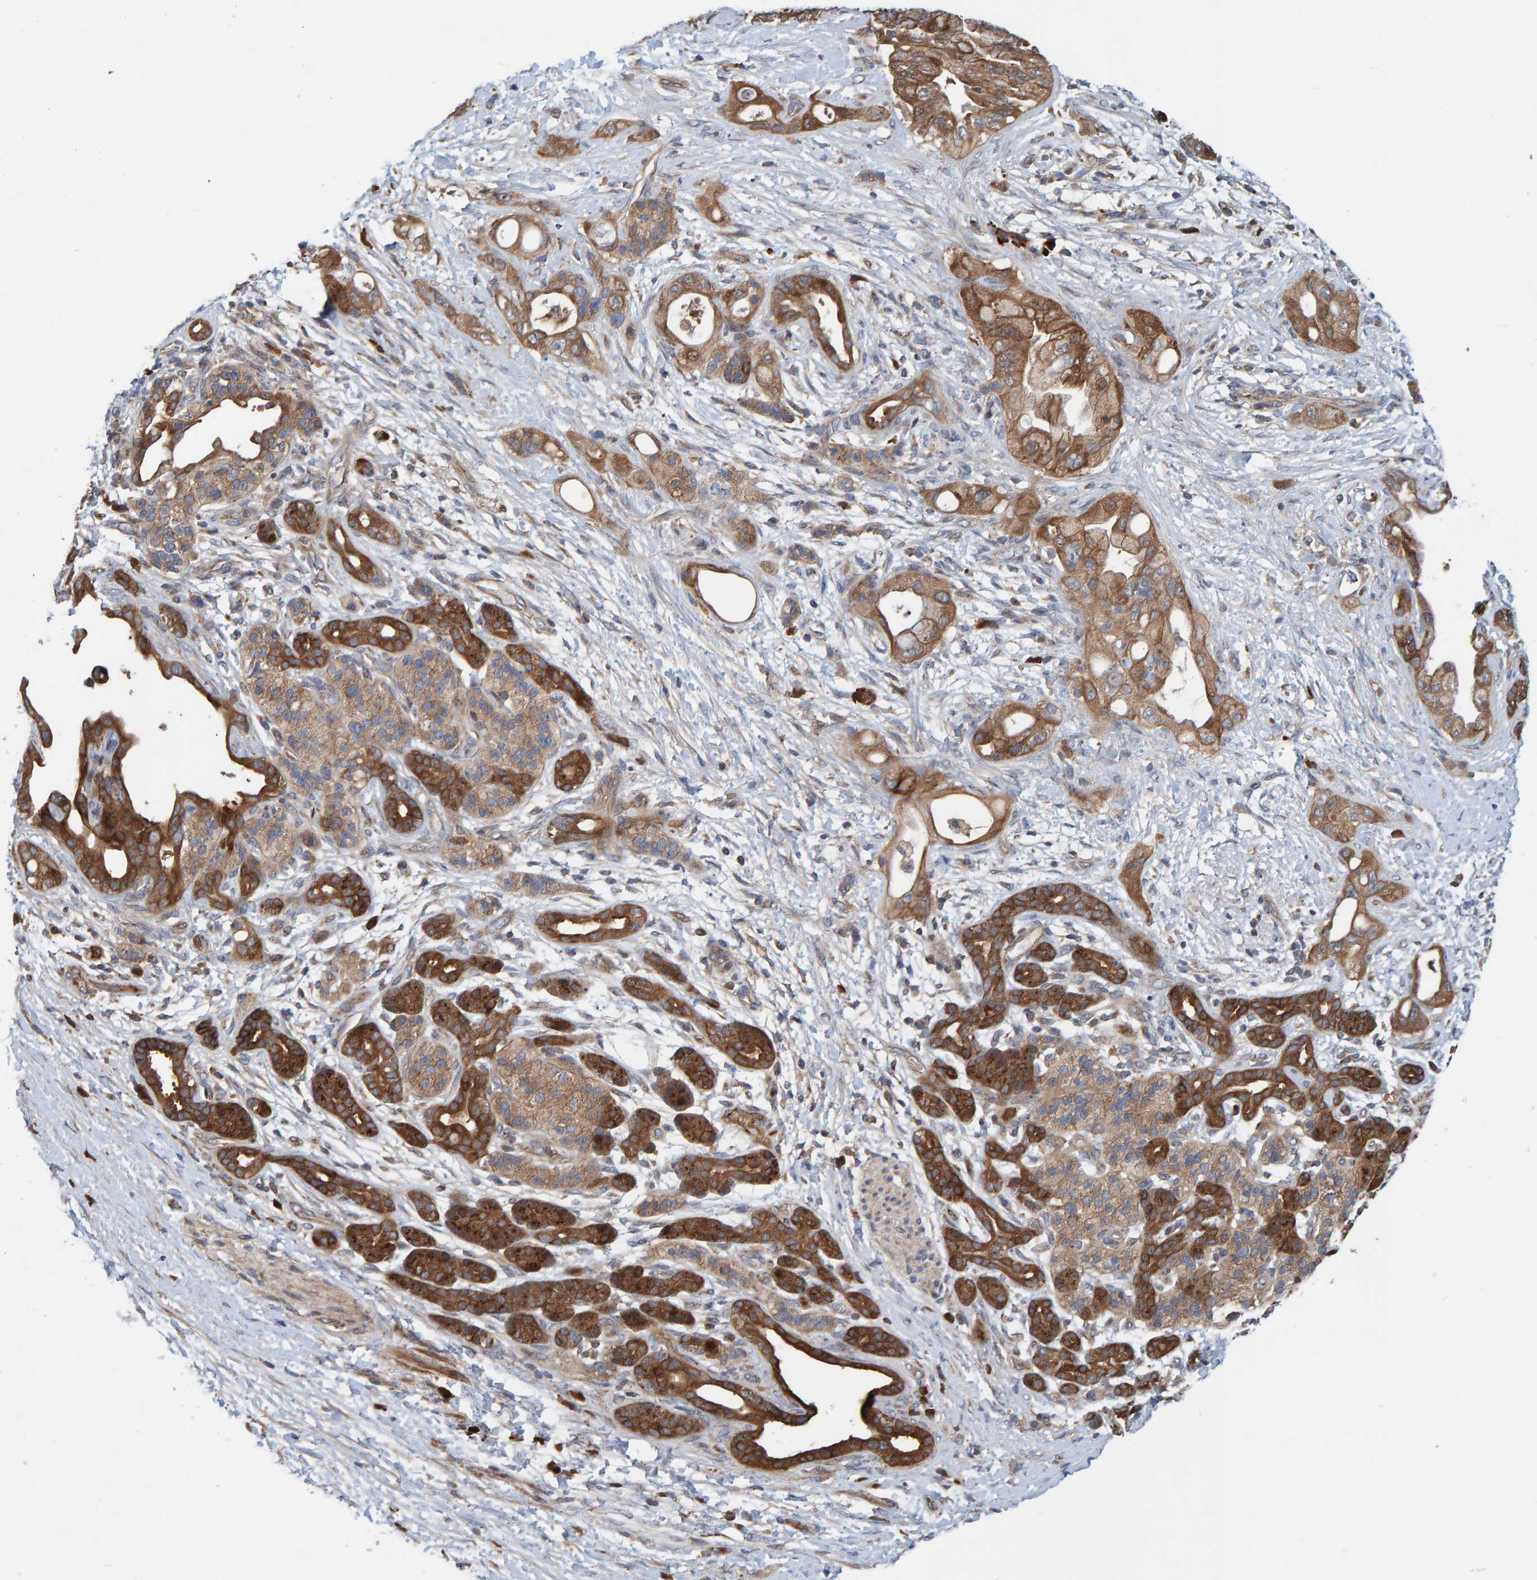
{"staining": {"intensity": "moderate", "quantity": ">75%", "location": "cytoplasmic/membranous"}, "tissue": "pancreatic cancer", "cell_type": "Tumor cells", "image_type": "cancer", "snomed": [{"axis": "morphology", "description": "Adenocarcinoma, NOS"}, {"axis": "topography", "description": "Pancreas"}], "caption": "Pancreatic cancer stained for a protein (brown) reveals moderate cytoplasmic/membranous positive expression in approximately >75% of tumor cells.", "gene": "KIAA0753", "patient": {"sex": "male", "age": 59}}